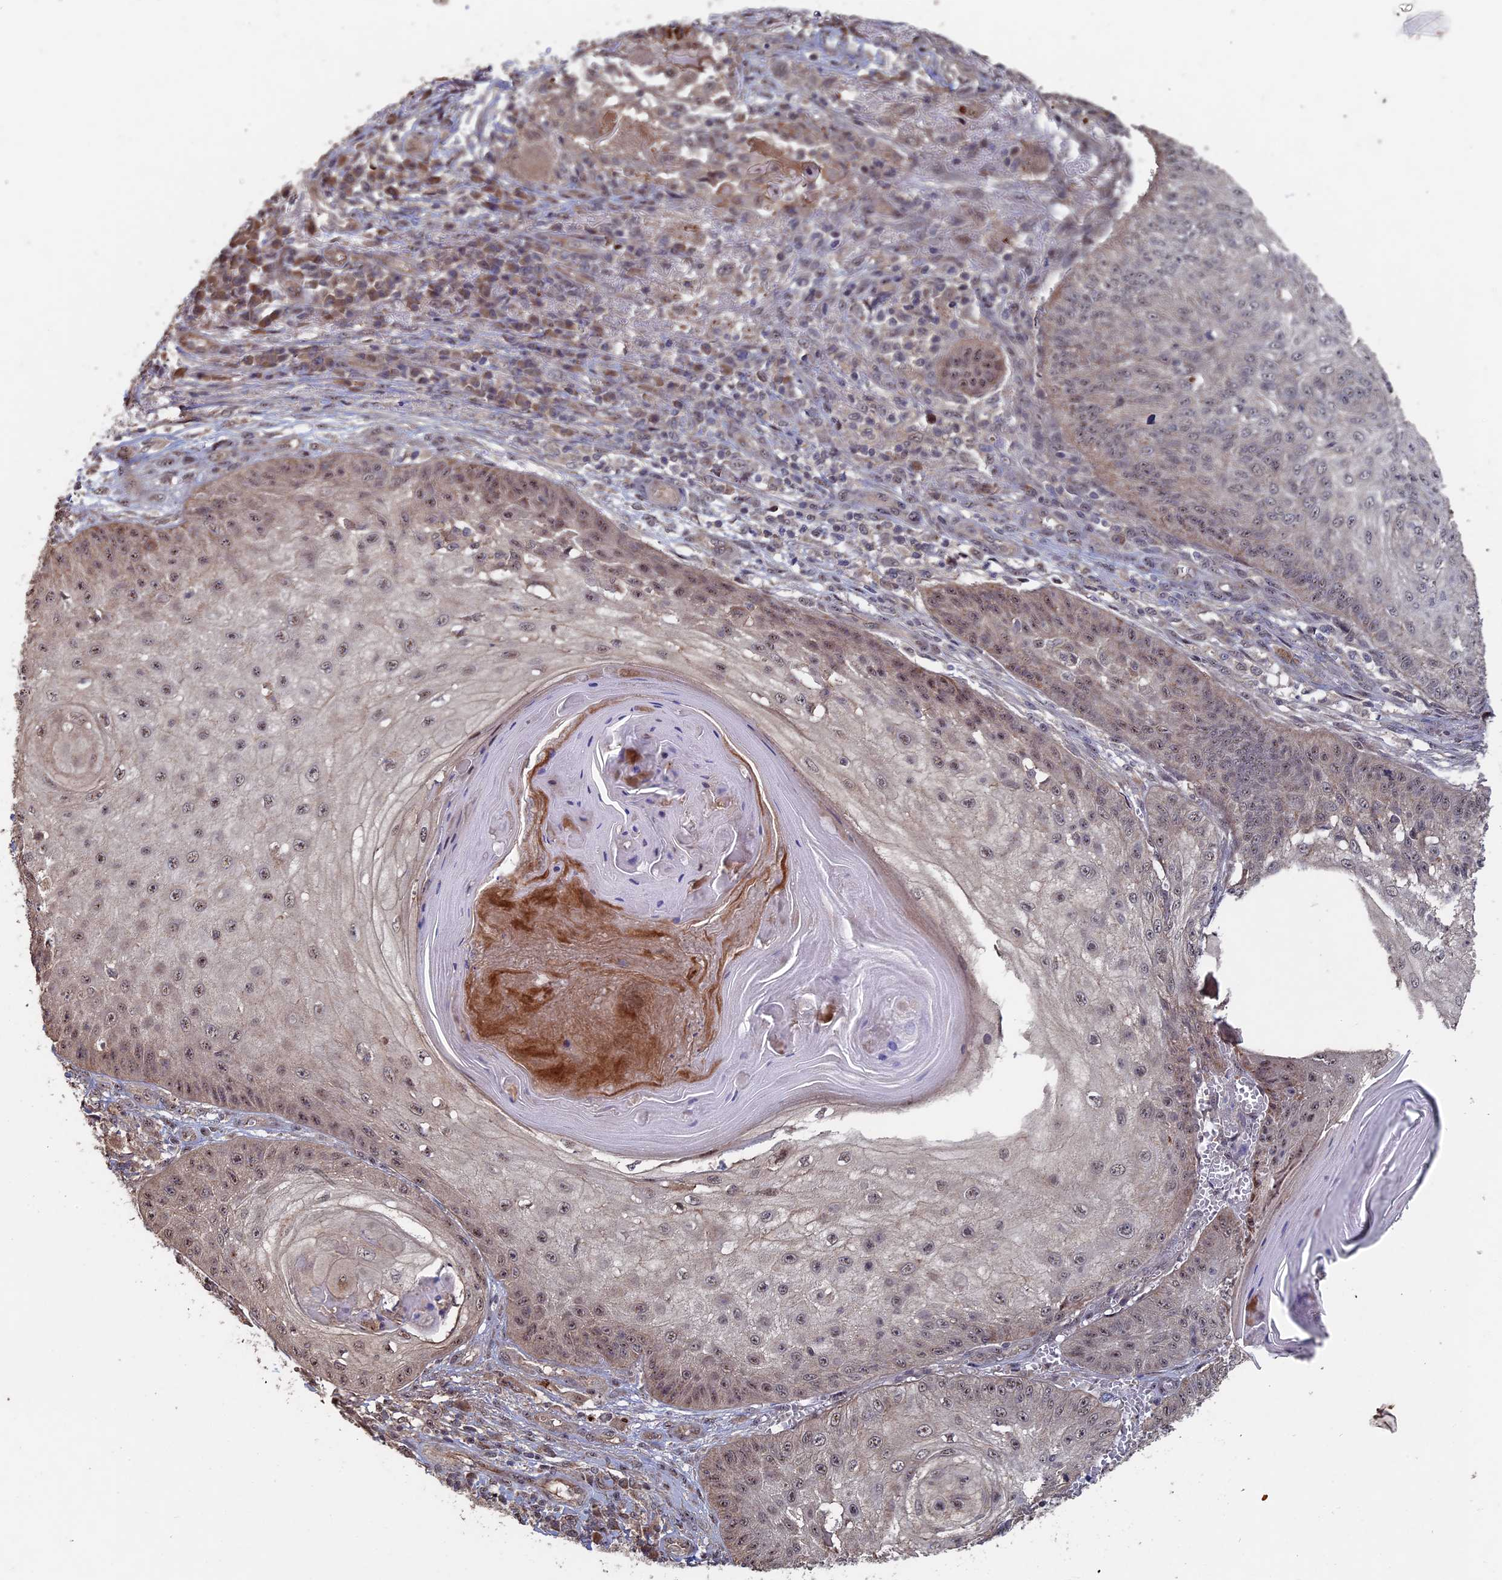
{"staining": {"intensity": "moderate", "quantity": "25%-75%", "location": "nuclear"}, "tissue": "skin cancer", "cell_type": "Tumor cells", "image_type": "cancer", "snomed": [{"axis": "morphology", "description": "Squamous cell carcinoma, NOS"}, {"axis": "topography", "description": "Skin"}], "caption": "Approximately 25%-75% of tumor cells in squamous cell carcinoma (skin) demonstrate moderate nuclear protein staining as visualized by brown immunohistochemical staining.", "gene": "KIAA1328", "patient": {"sex": "male", "age": 70}}